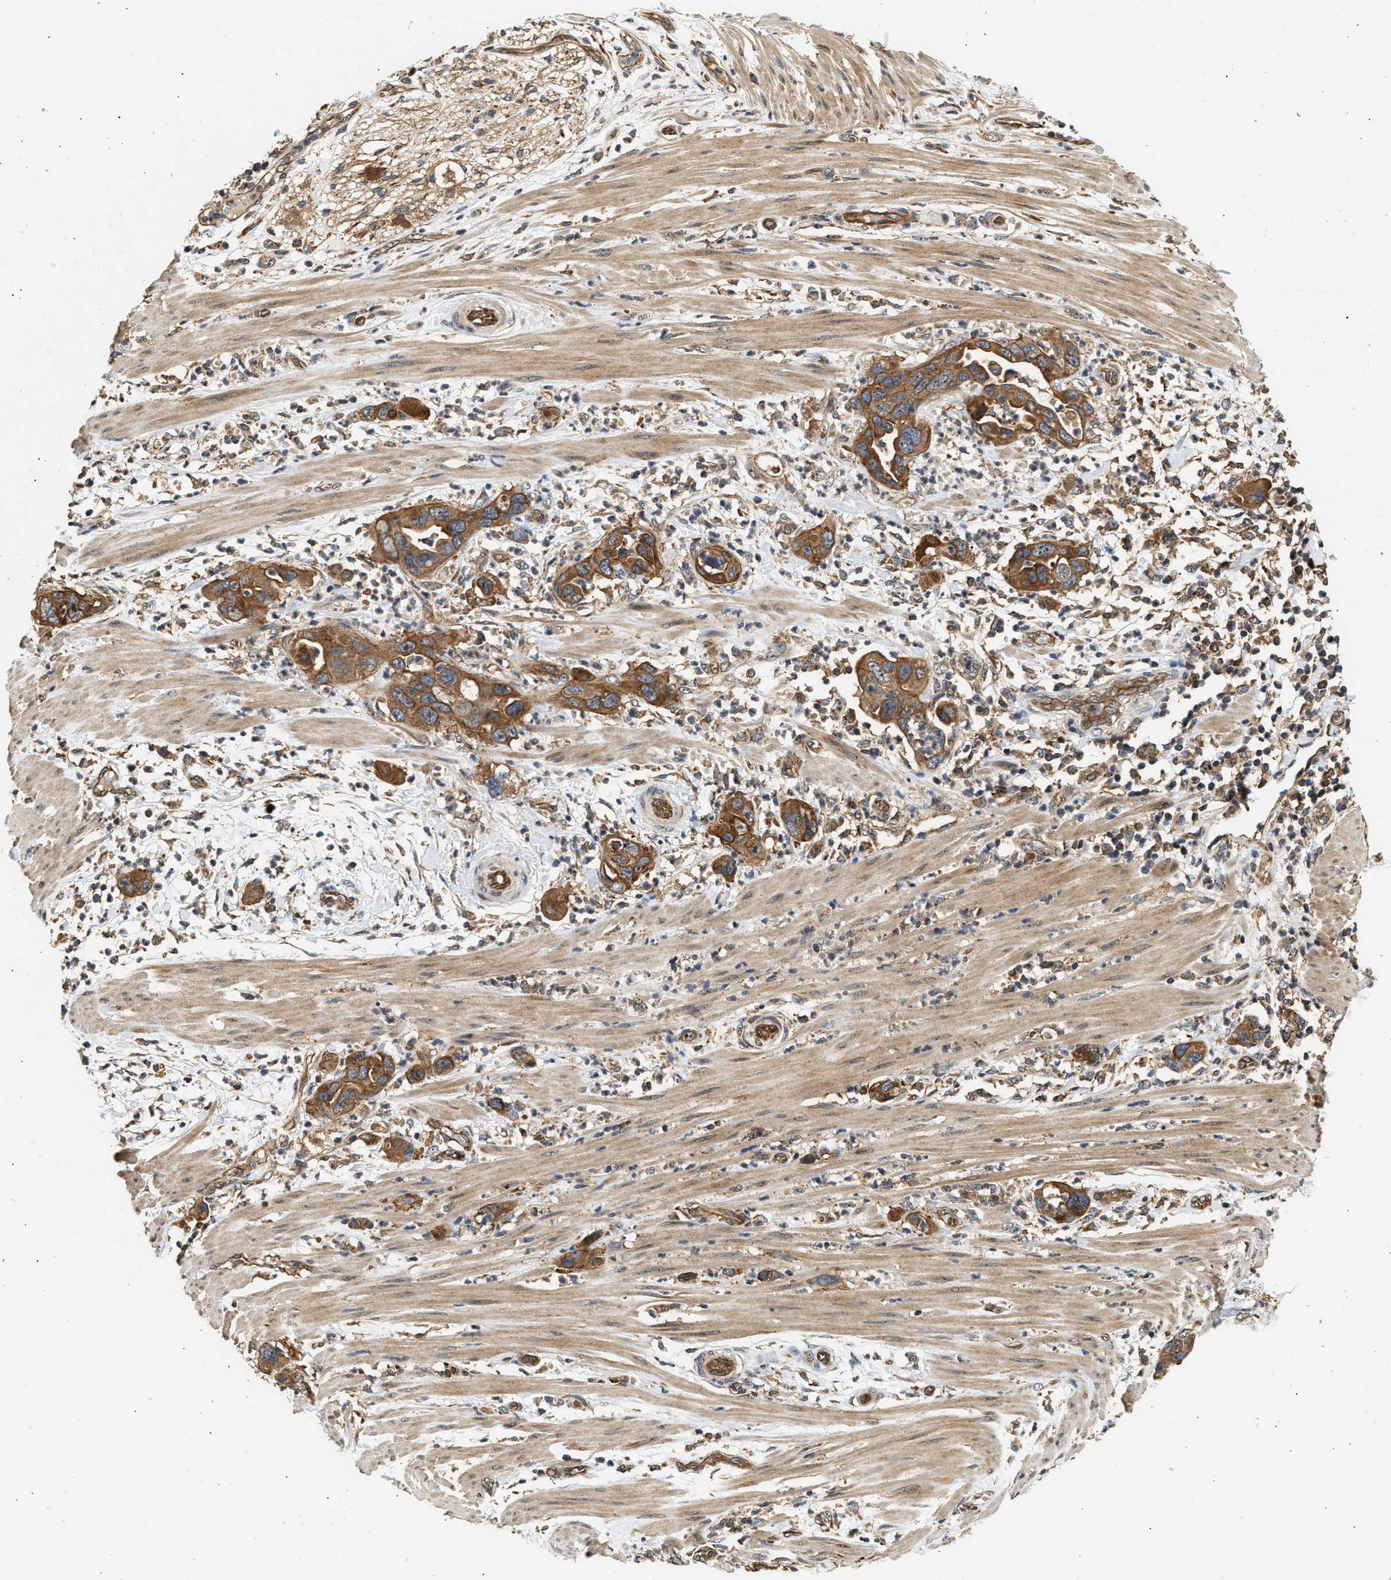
{"staining": {"intensity": "strong", "quantity": ">75%", "location": "cytoplasmic/membranous"}, "tissue": "pancreatic cancer", "cell_type": "Tumor cells", "image_type": "cancer", "snomed": [{"axis": "morphology", "description": "Adenocarcinoma, NOS"}, {"axis": "topography", "description": "Pancreas"}], "caption": "Pancreatic cancer was stained to show a protein in brown. There is high levels of strong cytoplasmic/membranous staining in approximately >75% of tumor cells. (brown staining indicates protein expression, while blue staining denotes nuclei).", "gene": "DUSP14", "patient": {"sex": "female", "age": 71}}